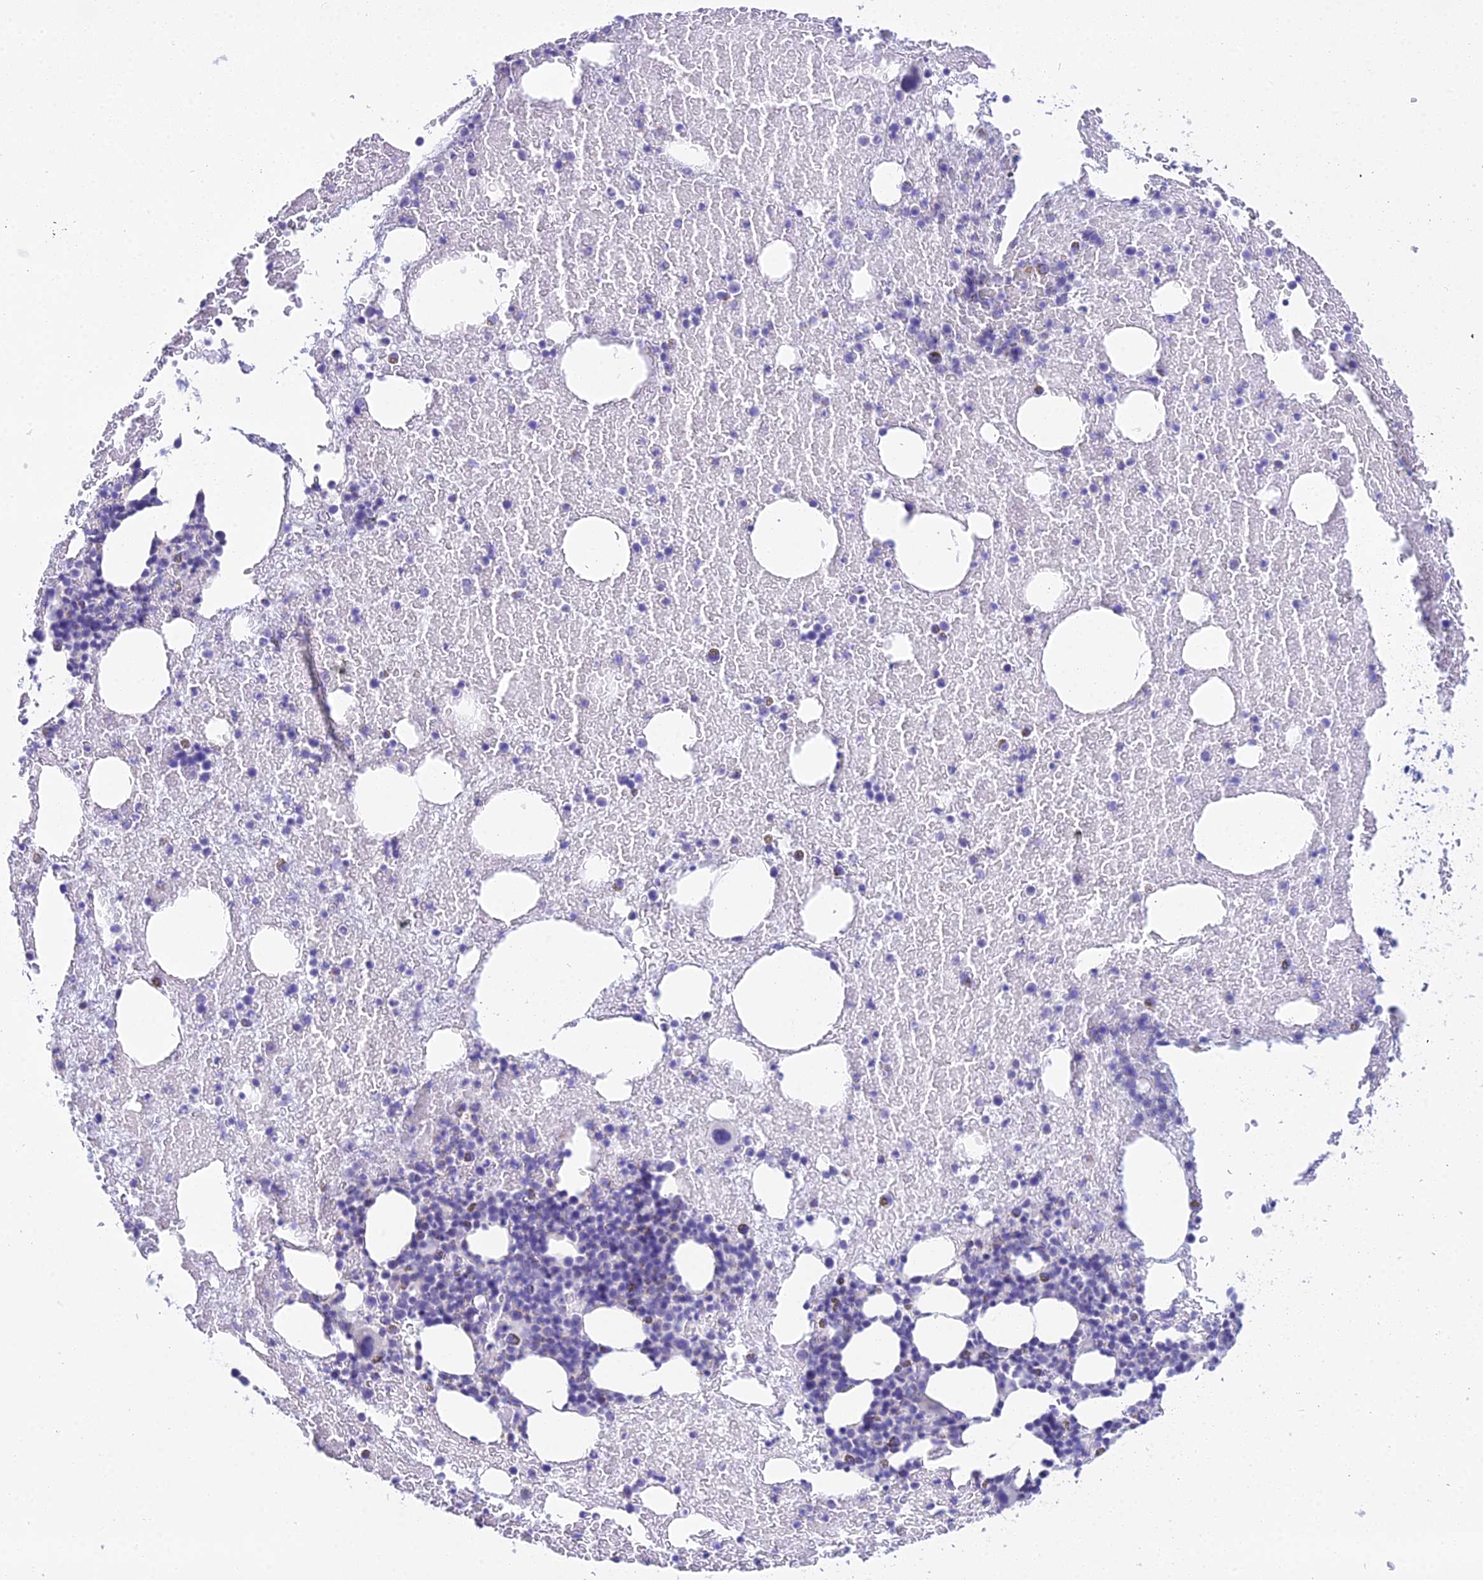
{"staining": {"intensity": "negative", "quantity": "none", "location": "none"}, "tissue": "bone marrow", "cell_type": "Hematopoietic cells", "image_type": "normal", "snomed": [{"axis": "morphology", "description": "Normal tissue, NOS"}, {"axis": "topography", "description": "Bone marrow"}], "caption": "The immunohistochemistry (IHC) photomicrograph has no significant positivity in hematopoietic cells of bone marrow.", "gene": "CGB1", "patient": {"sex": "male", "age": 57}}